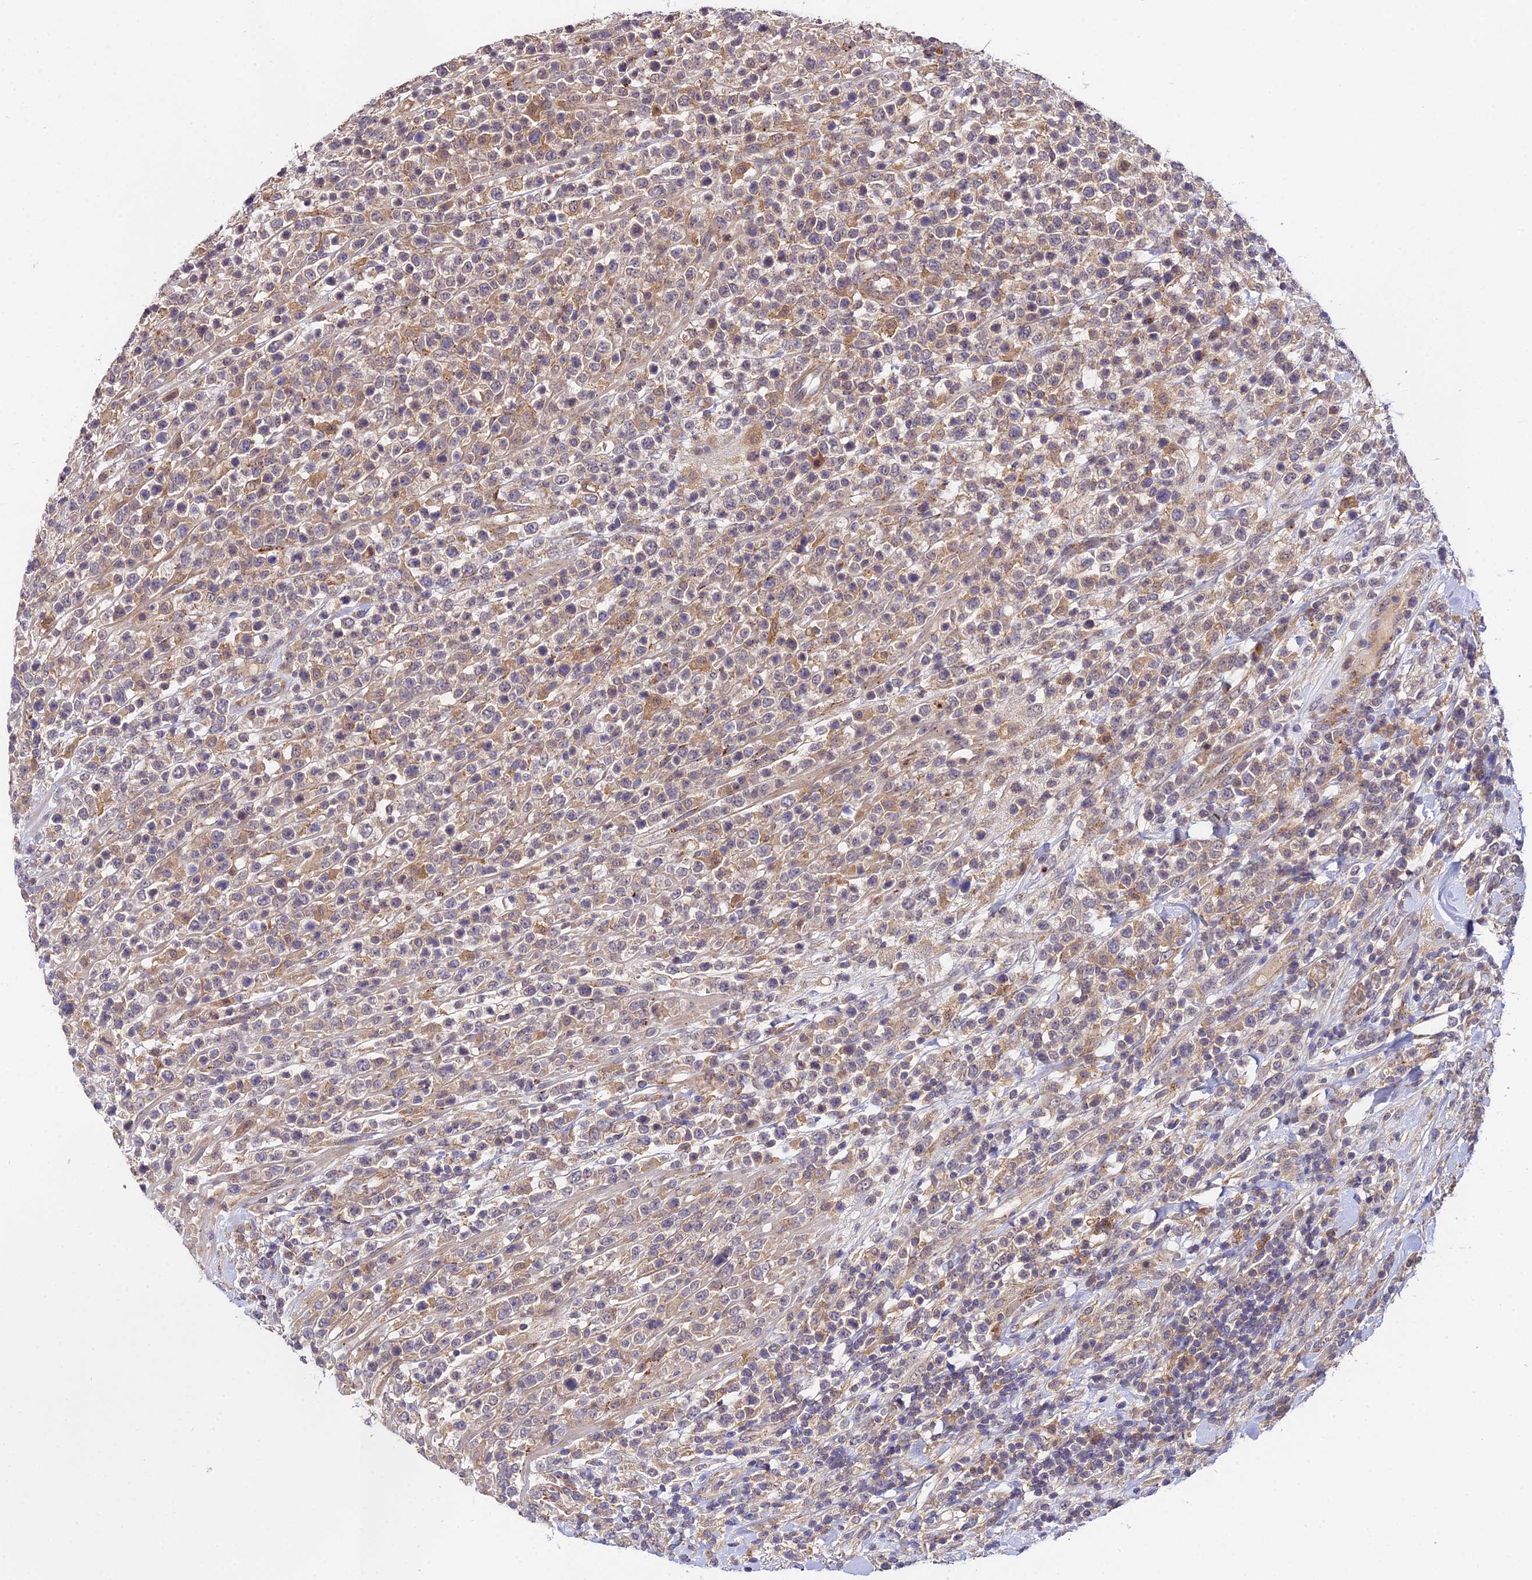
{"staining": {"intensity": "weak", "quantity": "<25%", "location": "cytoplasmic/membranous"}, "tissue": "lymphoma", "cell_type": "Tumor cells", "image_type": "cancer", "snomed": [{"axis": "morphology", "description": "Malignant lymphoma, non-Hodgkin's type, High grade"}, {"axis": "topography", "description": "Colon"}], "caption": "Image shows no significant protein expression in tumor cells of lymphoma.", "gene": "ZBED8", "patient": {"sex": "female", "age": 53}}